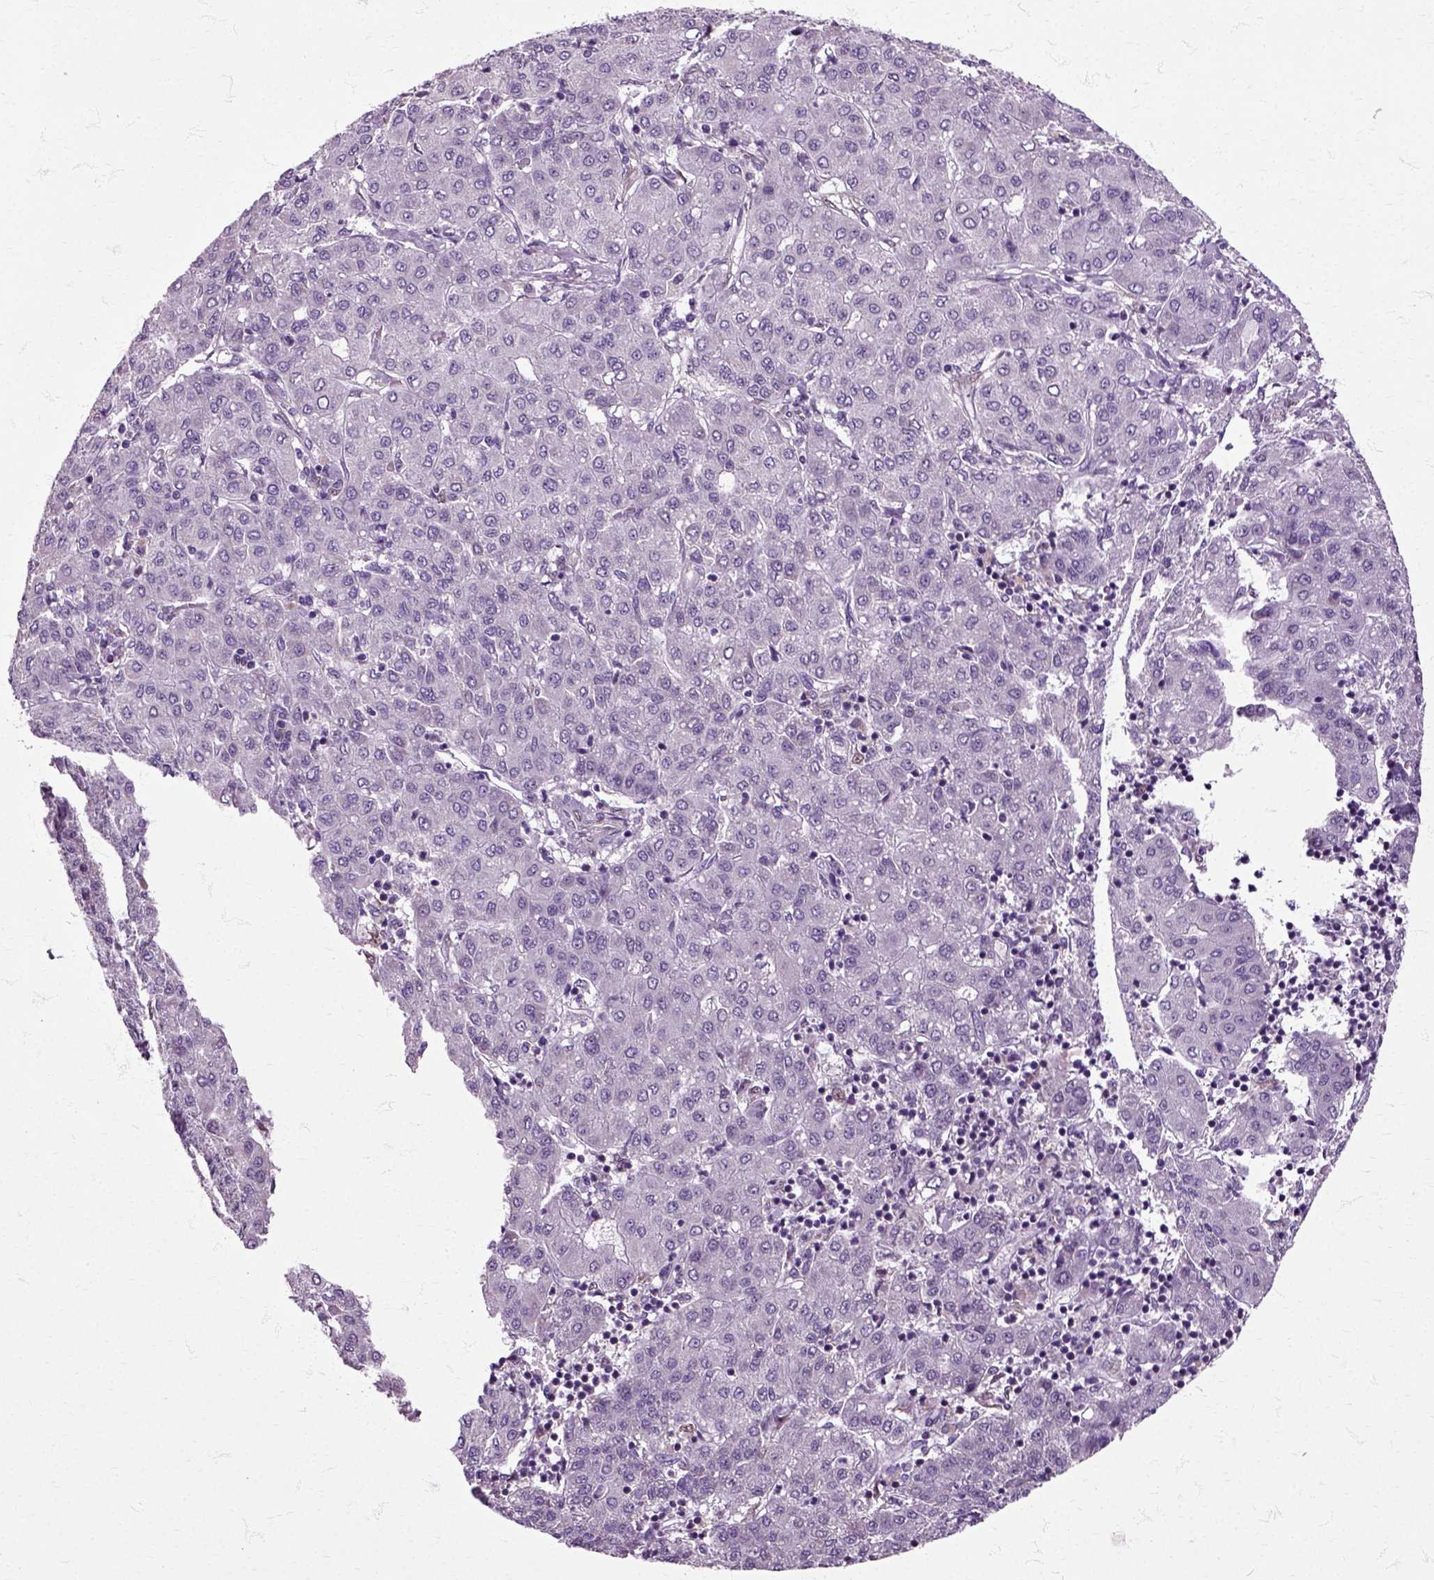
{"staining": {"intensity": "negative", "quantity": "none", "location": "none"}, "tissue": "liver cancer", "cell_type": "Tumor cells", "image_type": "cancer", "snomed": [{"axis": "morphology", "description": "Carcinoma, Hepatocellular, NOS"}, {"axis": "topography", "description": "Liver"}], "caption": "The micrograph reveals no significant positivity in tumor cells of liver hepatocellular carcinoma.", "gene": "HSPA2", "patient": {"sex": "male", "age": 65}}